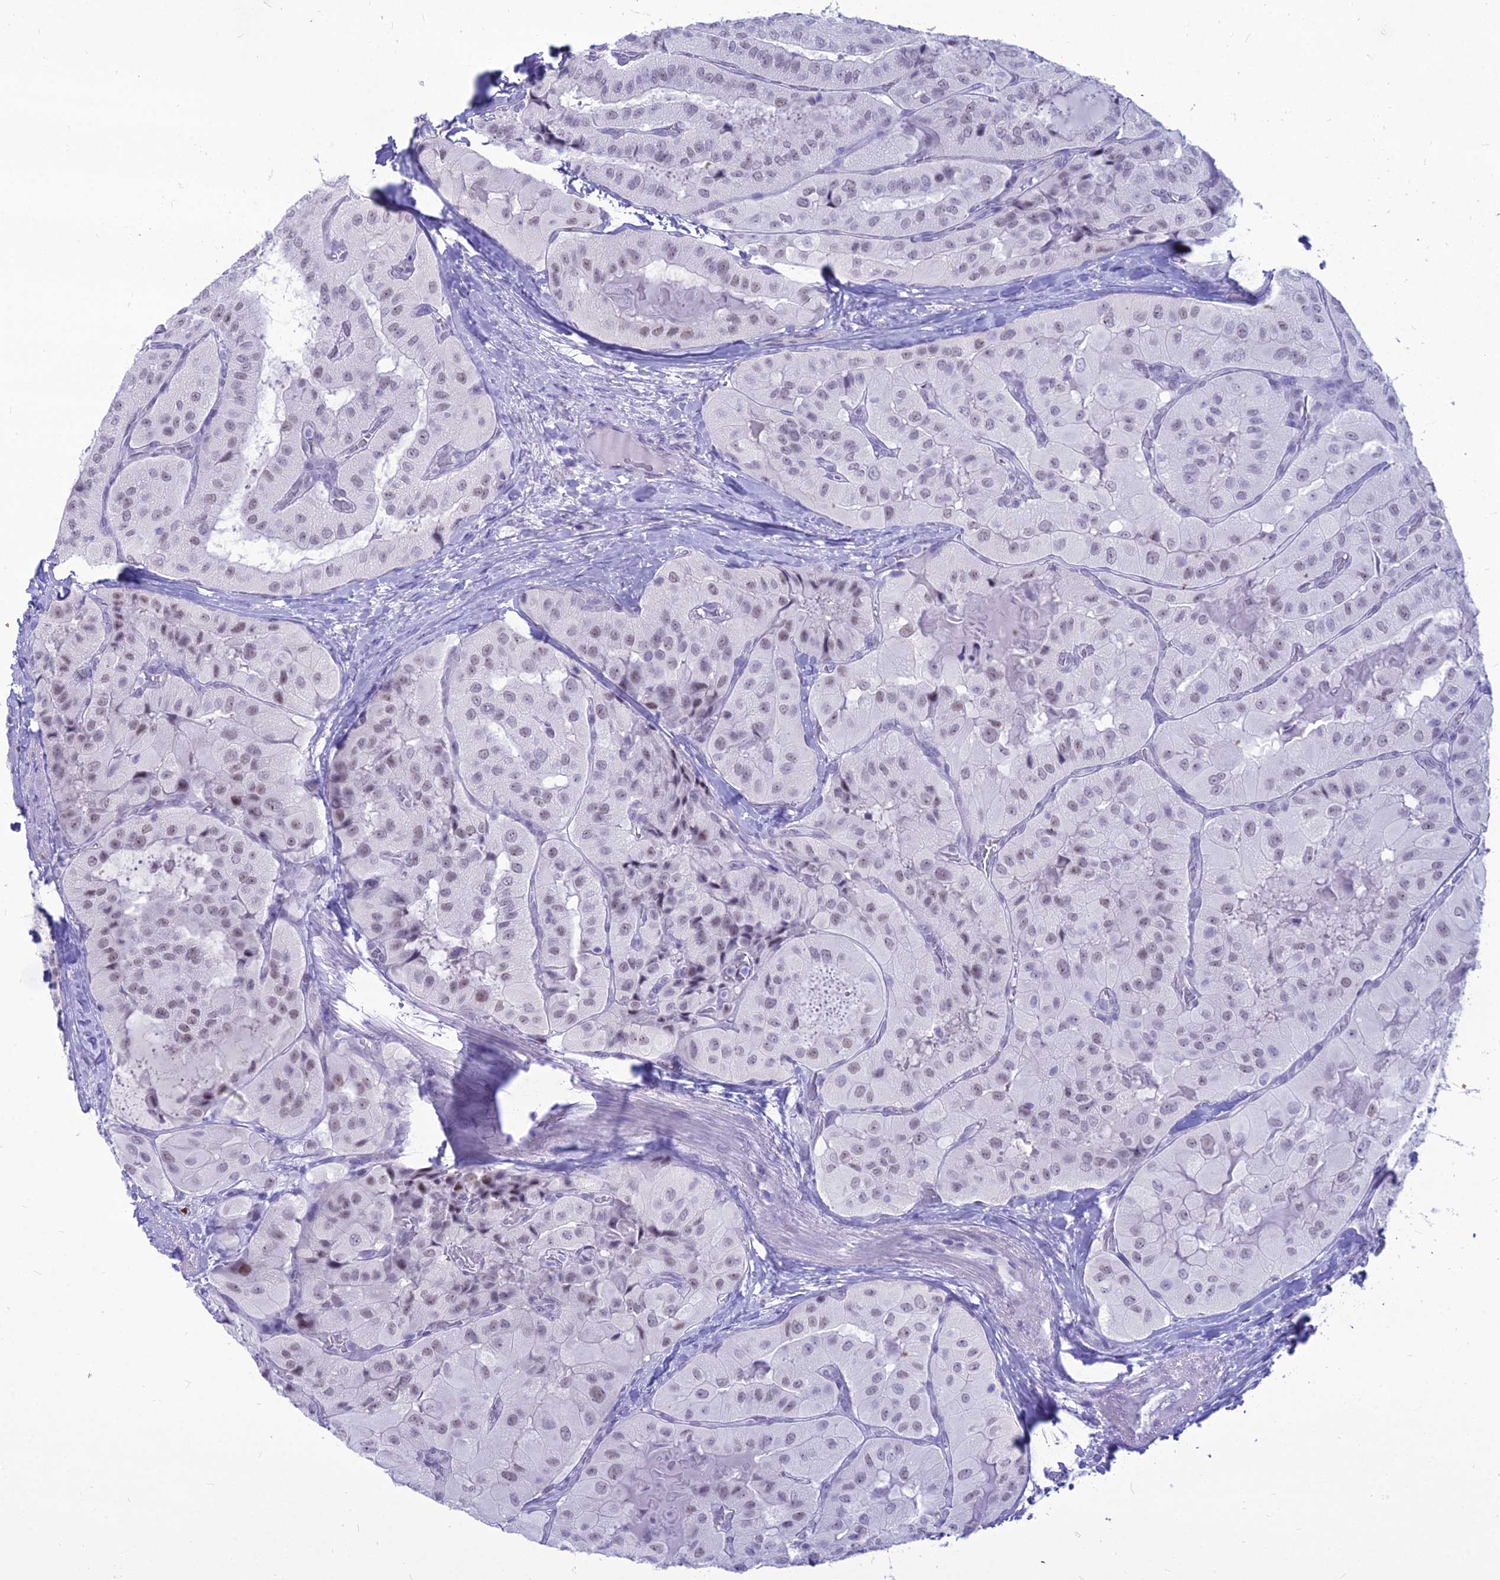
{"staining": {"intensity": "weak", "quantity": "25%-75%", "location": "nuclear"}, "tissue": "thyroid cancer", "cell_type": "Tumor cells", "image_type": "cancer", "snomed": [{"axis": "morphology", "description": "Normal tissue, NOS"}, {"axis": "morphology", "description": "Papillary adenocarcinoma, NOS"}, {"axis": "topography", "description": "Thyroid gland"}], "caption": "Protein expression analysis of papillary adenocarcinoma (thyroid) exhibits weak nuclear staining in about 25%-75% of tumor cells. The protein is stained brown, and the nuclei are stained in blue (DAB IHC with brightfield microscopy, high magnification).", "gene": "DHX40", "patient": {"sex": "female", "age": 59}}